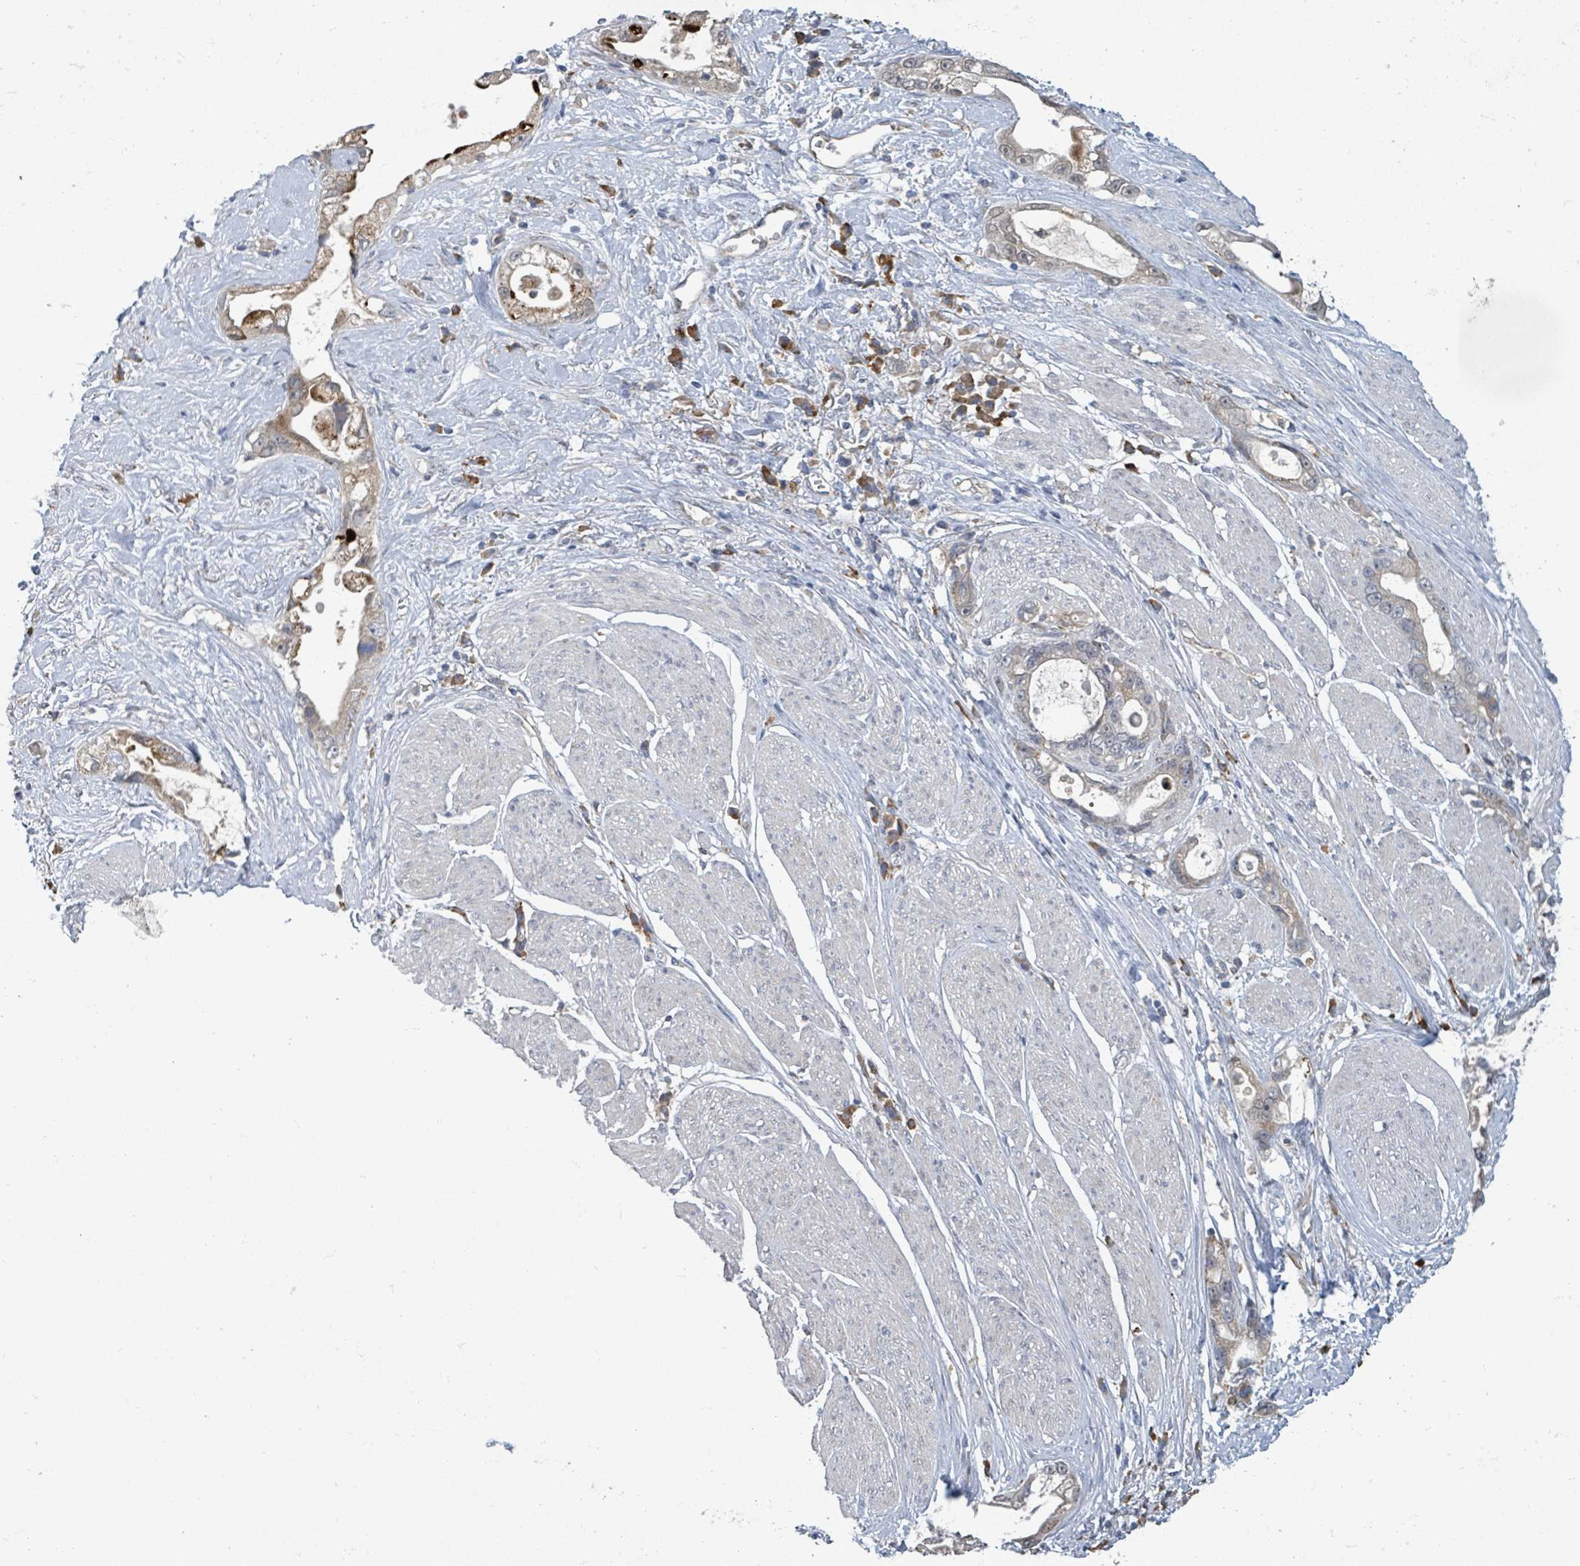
{"staining": {"intensity": "moderate", "quantity": "25%-75%", "location": "cytoplasmic/membranous"}, "tissue": "stomach cancer", "cell_type": "Tumor cells", "image_type": "cancer", "snomed": [{"axis": "morphology", "description": "Adenocarcinoma, NOS"}, {"axis": "topography", "description": "Stomach"}], "caption": "A micrograph showing moderate cytoplasmic/membranous positivity in approximately 25%-75% of tumor cells in stomach cancer, as visualized by brown immunohistochemical staining.", "gene": "SHROOM2", "patient": {"sex": "male", "age": 55}}